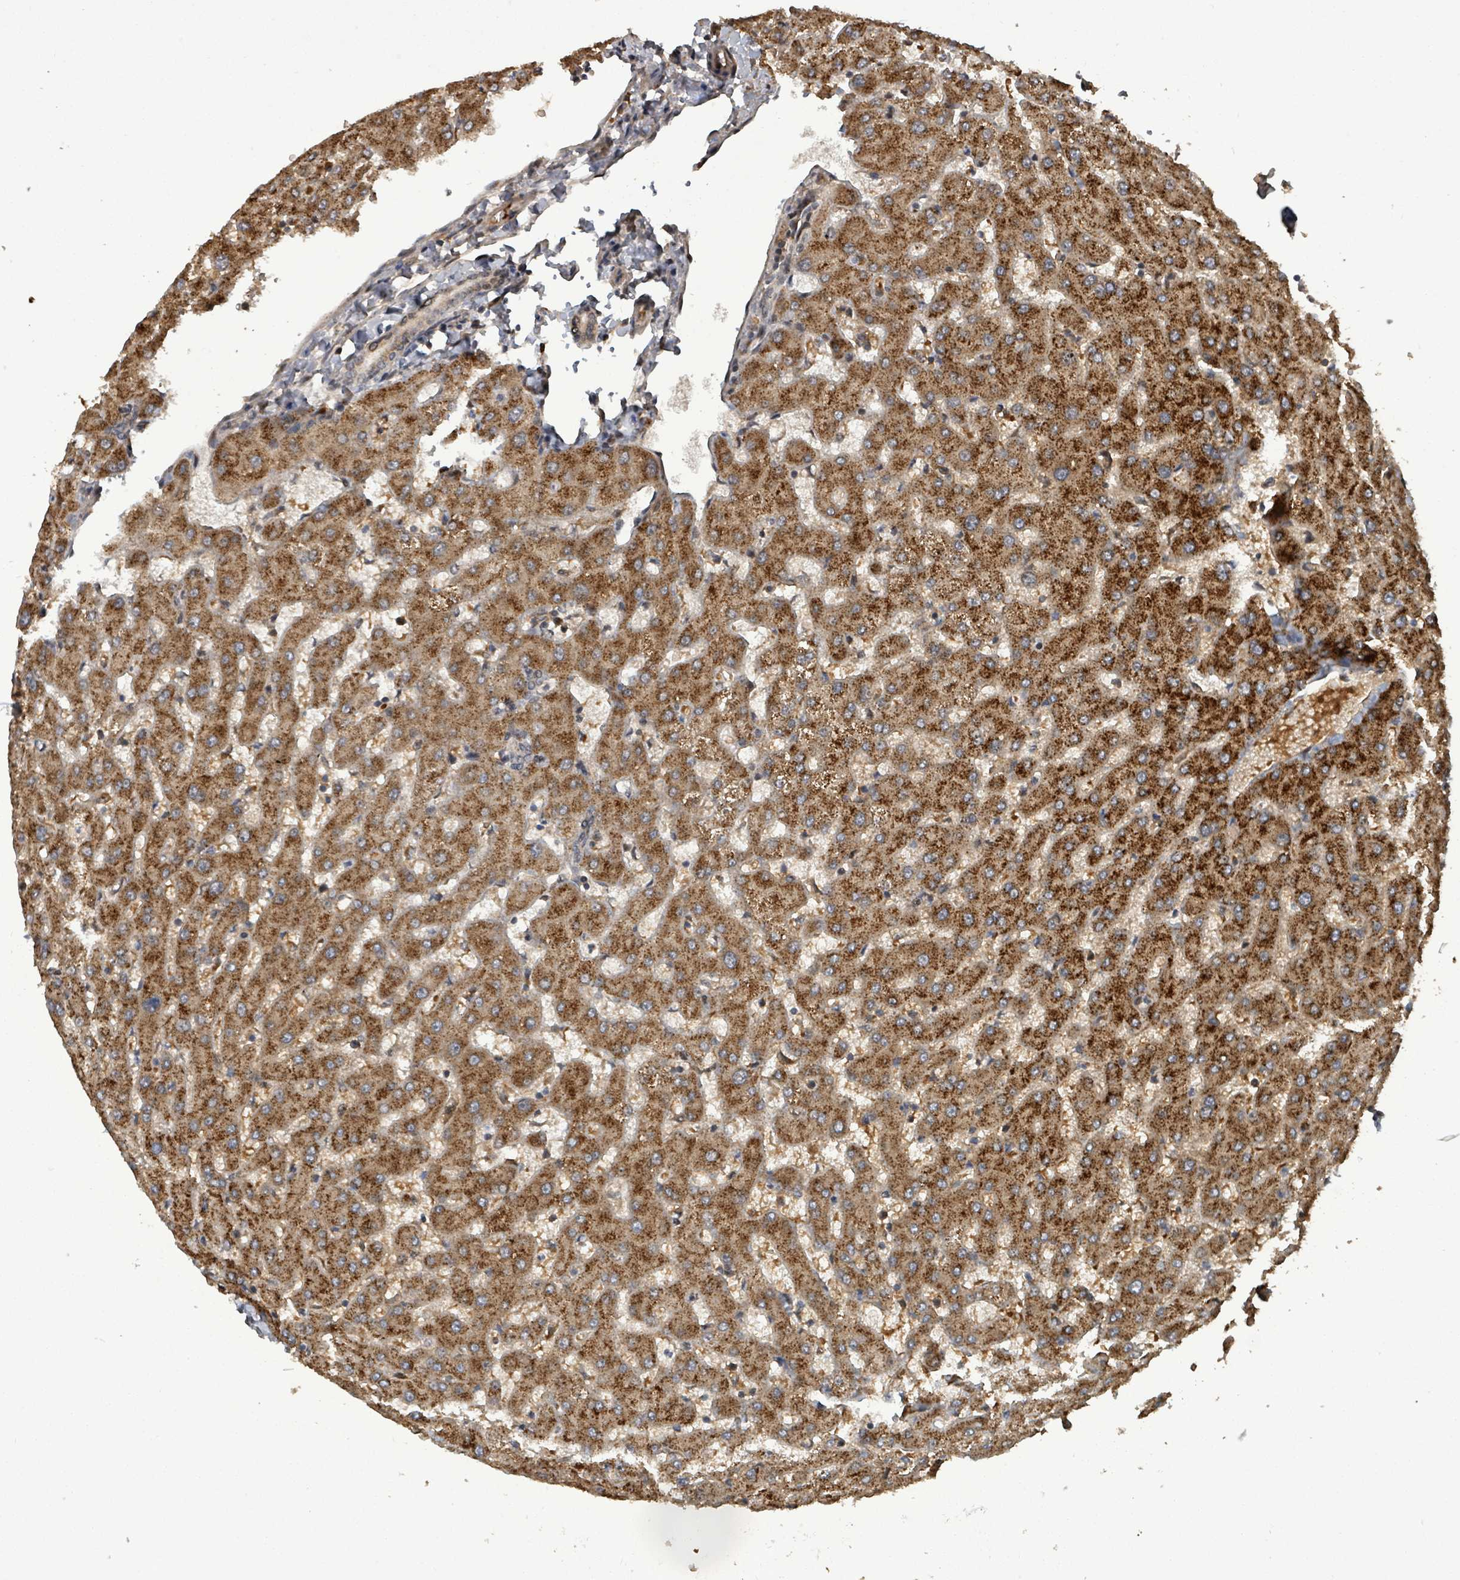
{"staining": {"intensity": "negative", "quantity": "none", "location": "none"}, "tissue": "liver", "cell_type": "Cholangiocytes", "image_type": "normal", "snomed": [{"axis": "morphology", "description": "Normal tissue, NOS"}, {"axis": "topography", "description": "Liver"}], "caption": "Immunohistochemistry photomicrograph of benign liver: liver stained with DAB (3,3'-diaminobenzidine) displays no significant protein expression in cholangiocytes.", "gene": "PATZ1", "patient": {"sex": "female", "age": 63}}